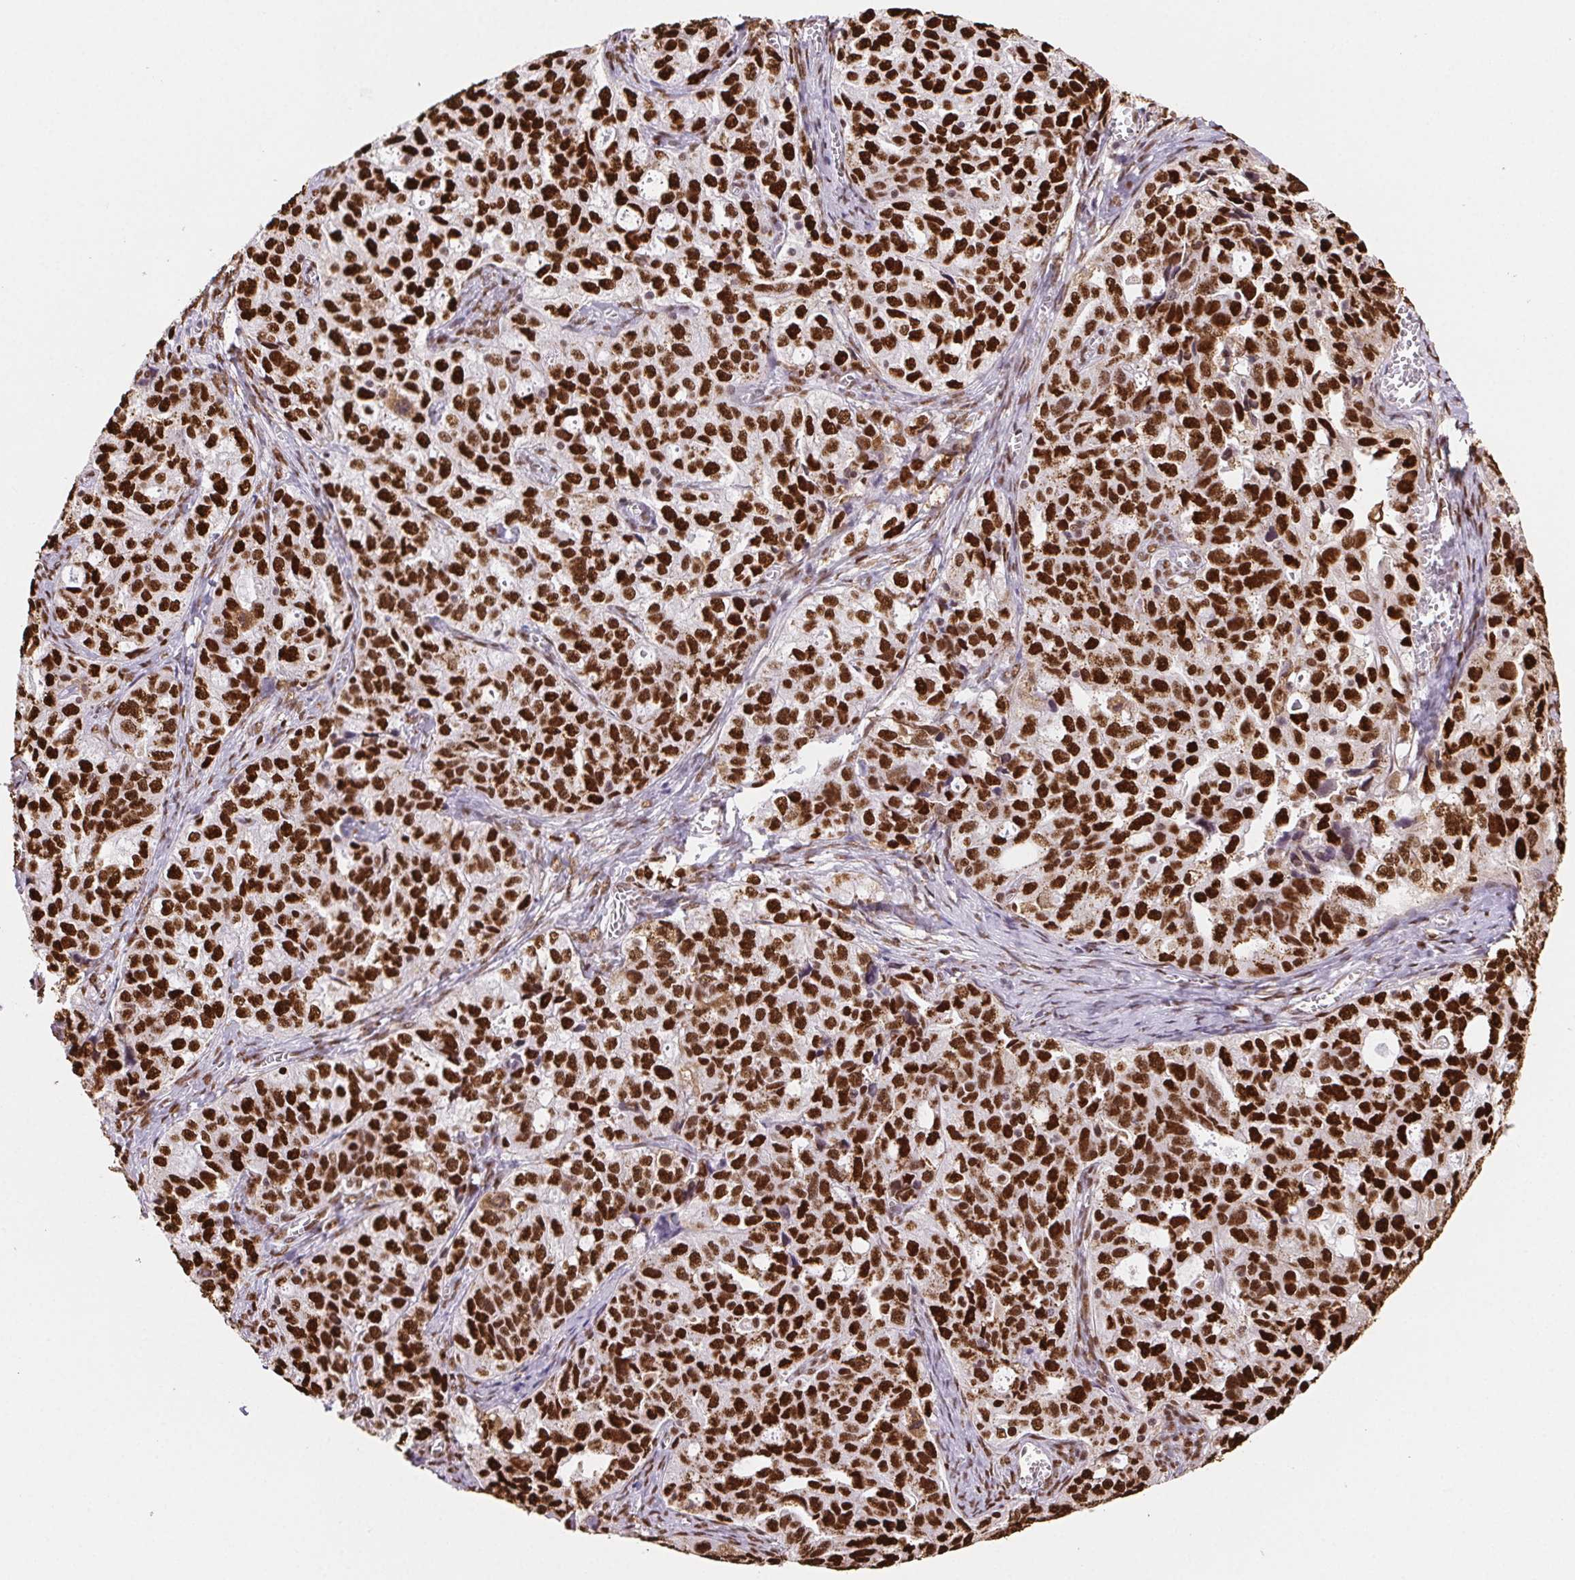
{"staining": {"intensity": "strong", "quantity": ">75%", "location": "nuclear"}, "tissue": "ovarian cancer", "cell_type": "Tumor cells", "image_type": "cancer", "snomed": [{"axis": "morphology", "description": "Cystadenocarcinoma, serous, NOS"}, {"axis": "topography", "description": "Ovary"}], "caption": "An IHC image of neoplastic tissue is shown. Protein staining in brown shows strong nuclear positivity in ovarian cancer within tumor cells.", "gene": "SET", "patient": {"sex": "female", "age": 51}}